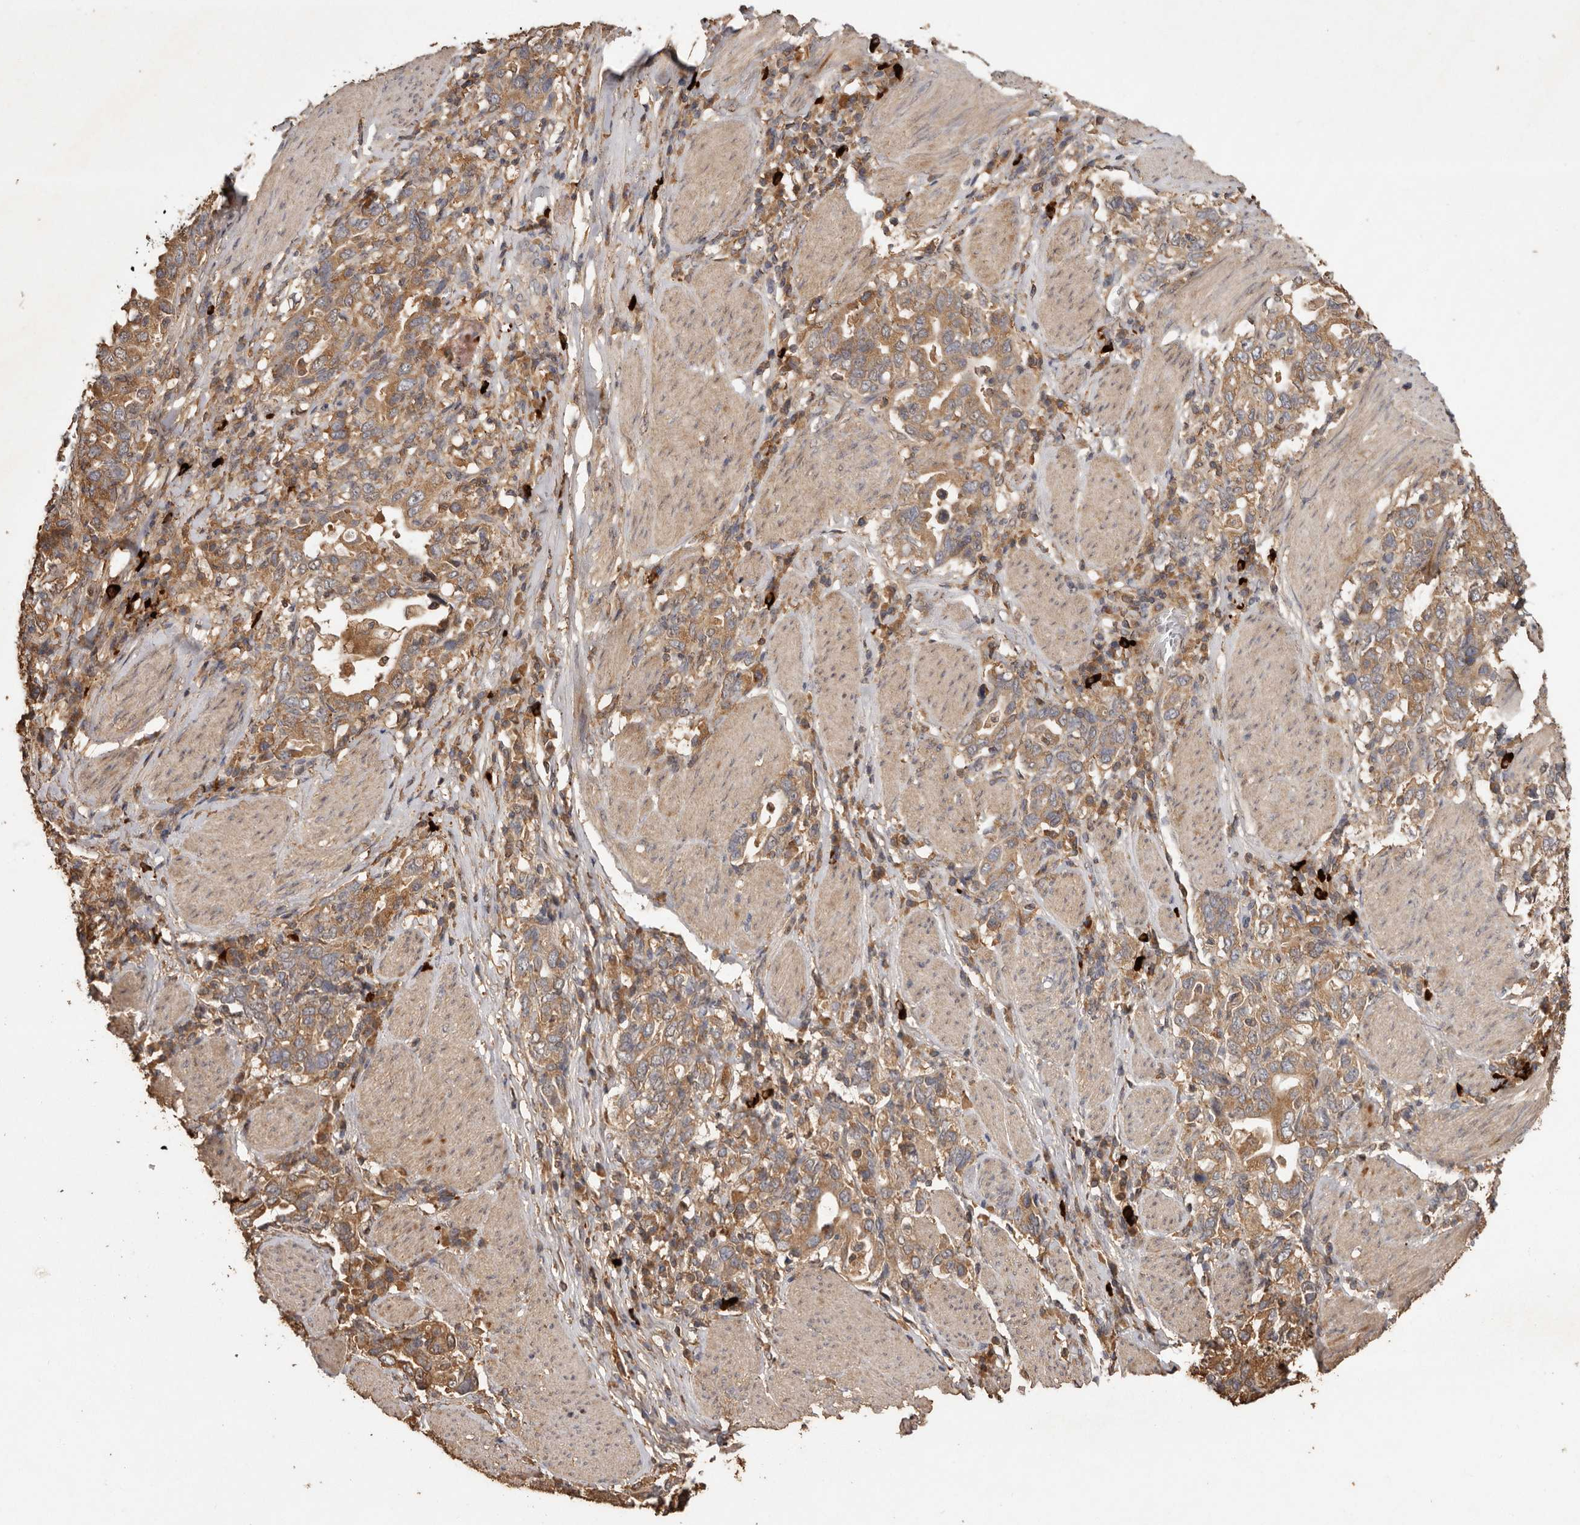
{"staining": {"intensity": "moderate", "quantity": ">75%", "location": "cytoplasmic/membranous"}, "tissue": "stomach cancer", "cell_type": "Tumor cells", "image_type": "cancer", "snomed": [{"axis": "morphology", "description": "Adenocarcinoma, NOS"}, {"axis": "topography", "description": "Stomach, upper"}], "caption": "A photomicrograph of adenocarcinoma (stomach) stained for a protein reveals moderate cytoplasmic/membranous brown staining in tumor cells.", "gene": "RWDD1", "patient": {"sex": "male", "age": 62}}